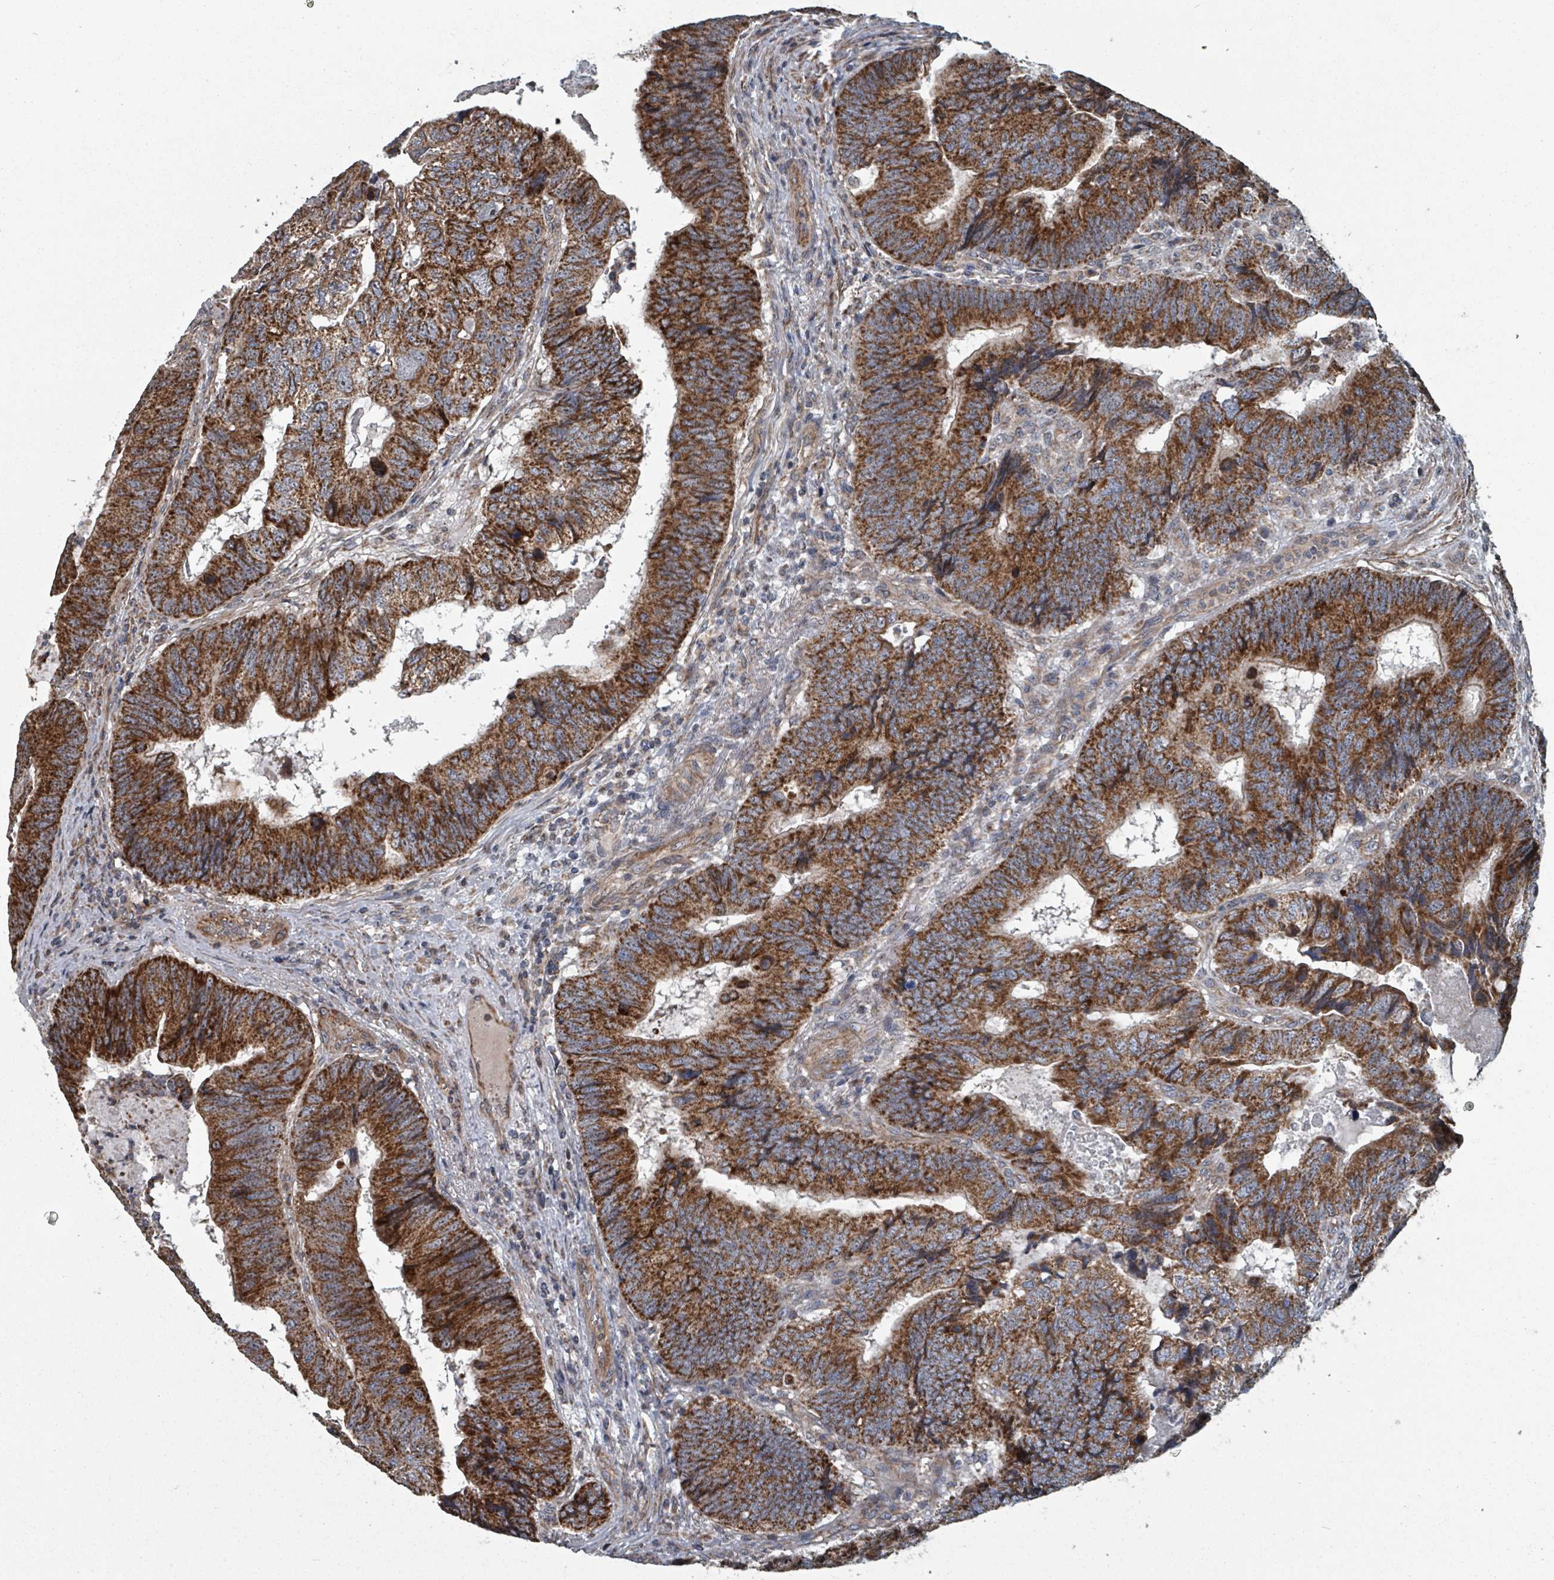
{"staining": {"intensity": "strong", "quantity": ">75%", "location": "cytoplasmic/membranous"}, "tissue": "colorectal cancer", "cell_type": "Tumor cells", "image_type": "cancer", "snomed": [{"axis": "morphology", "description": "Adenocarcinoma, NOS"}, {"axis": "topography", "description": "Colon"}], "caption": "High-power microscopy captured an immunohistochemistry photomicrograph of colorectal adenocarcinoma, revealing strong cytoplasmic/membranous staining in about >75% of tumor cells. The protein is stained brown, and the nuclei are stained in blue (DAB IHC with brightfield microscopy, high magnification).", "gene": "MRPL4", "patient": {"sex": "female", "age": 67}}